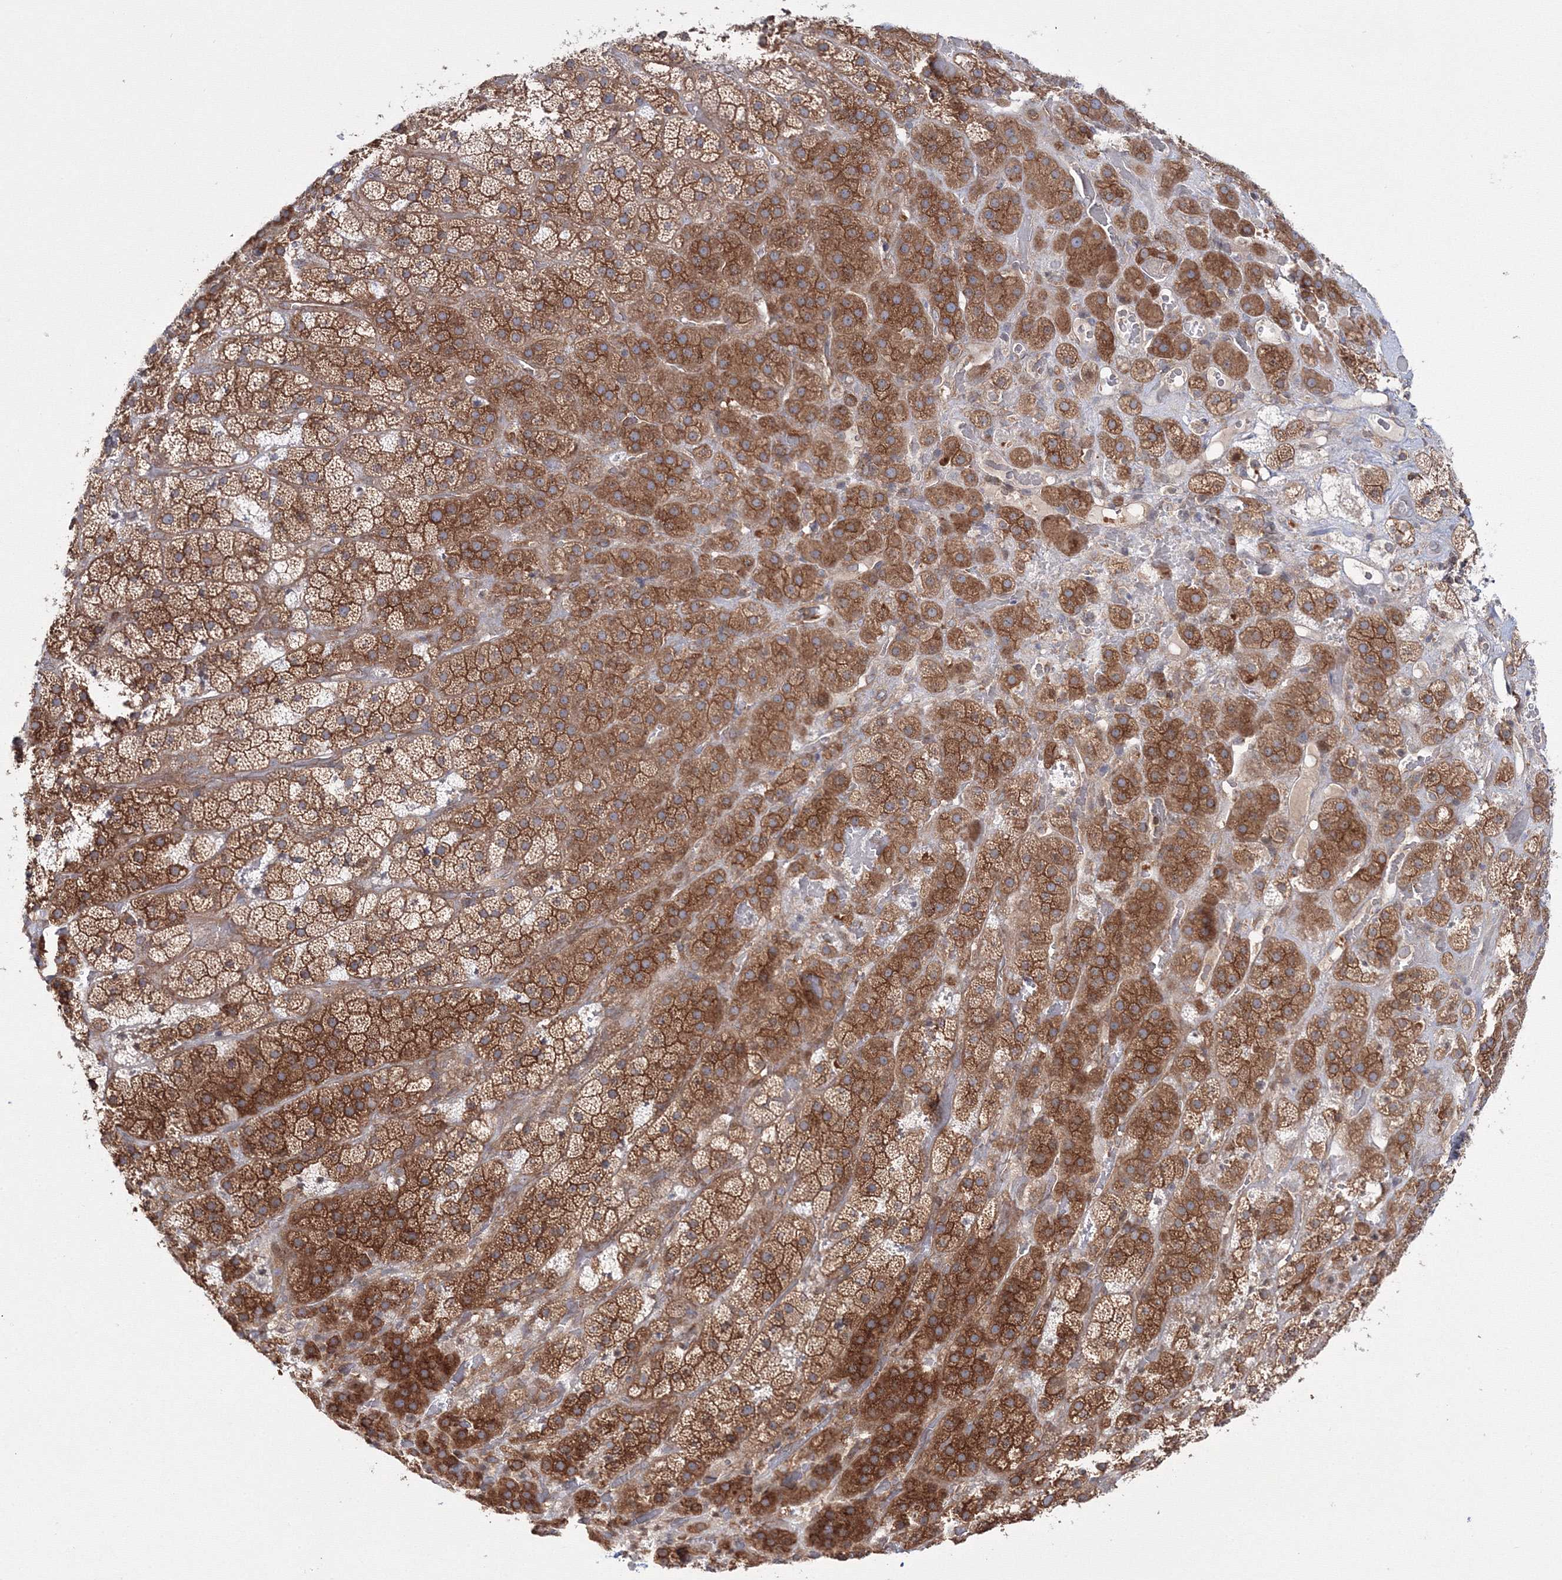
{"staining": {"intensity": "moderate", "quantity": ">75%", "location": "cytoplasmic/membranous"}, "tissue": "adrenal gland", "cell_type": "Glandular cells", "image_type": "normal", "snomed": [{"axis": "morphology", "description": "Normal tissue, NOS"}, {"axis": "topography", "description": "Adrenal gland"}], "caption": "Immunohistochemistry photomicrograph of unremarkable adrenal gland: human adrenal gland stained using immunohistochemistry (IHC) reveals medium levels of moderate protein expression localized specifically in the cytoplasmic/membranous of glandular cells, appearing as a cytoplasmic/membranous brown color.", "gene": "HARS1", "patient": {"sex": "male", "age": 57}}